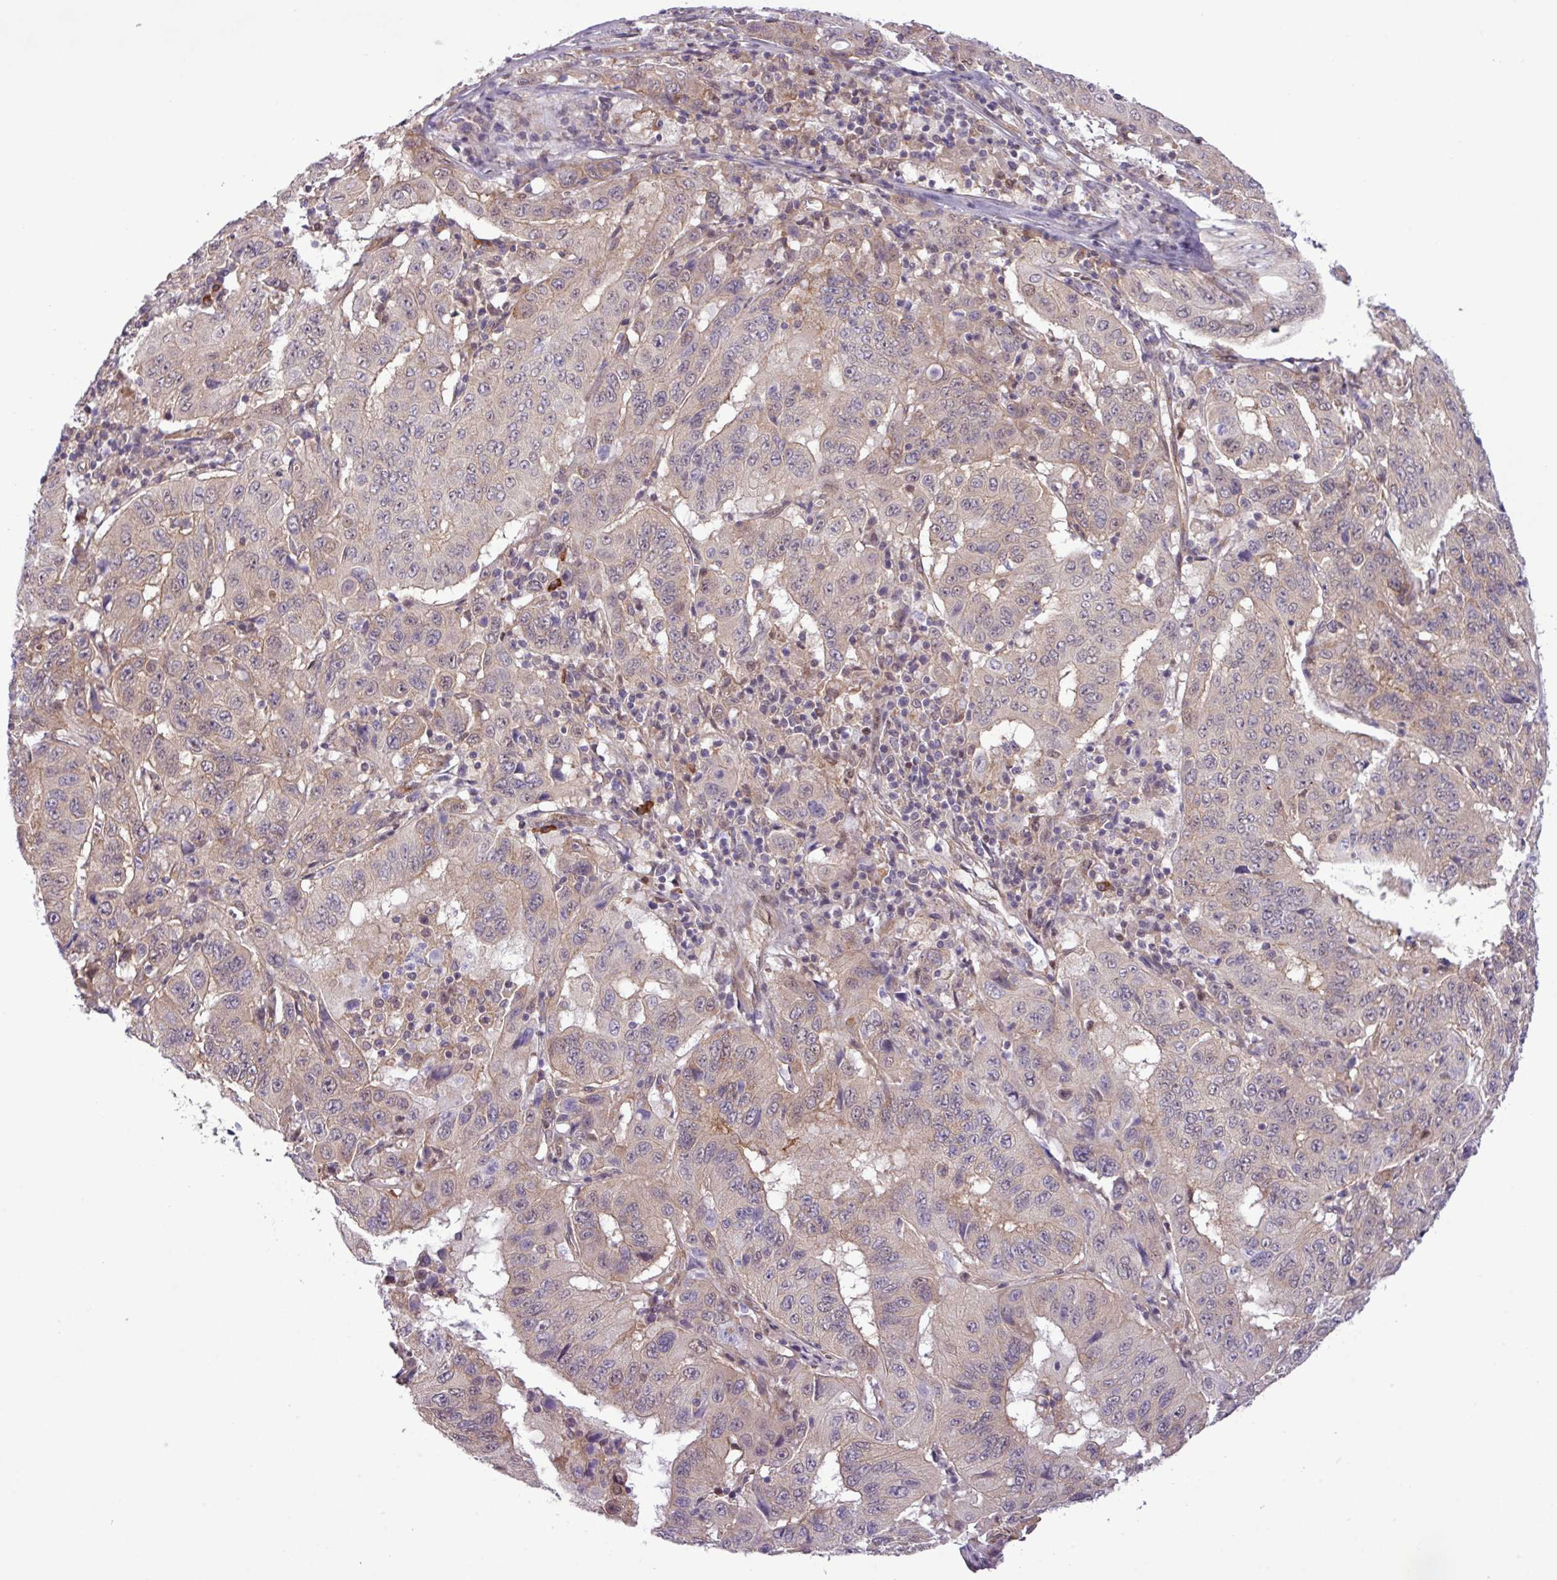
{"staining": {"intensity": "weak", "quantity": "<25%", "location": "cytoplasmic/membranous"}, "tissue": "pancreatic cancer", "cell_type": "Tumor cells", "image_type": "cancer", "snomed": [{"axis": "morphology", "description": "Adenocarcinoma, NOS"}, {"axis": "topography", "description": "Pancreas"}], "caption": "Tumor cells are negative for brown protein staining in pancreatic cancer (adenocarcinoma).", "gene": "FAM222B", "patient": {"sex": "male", "age": 63}}